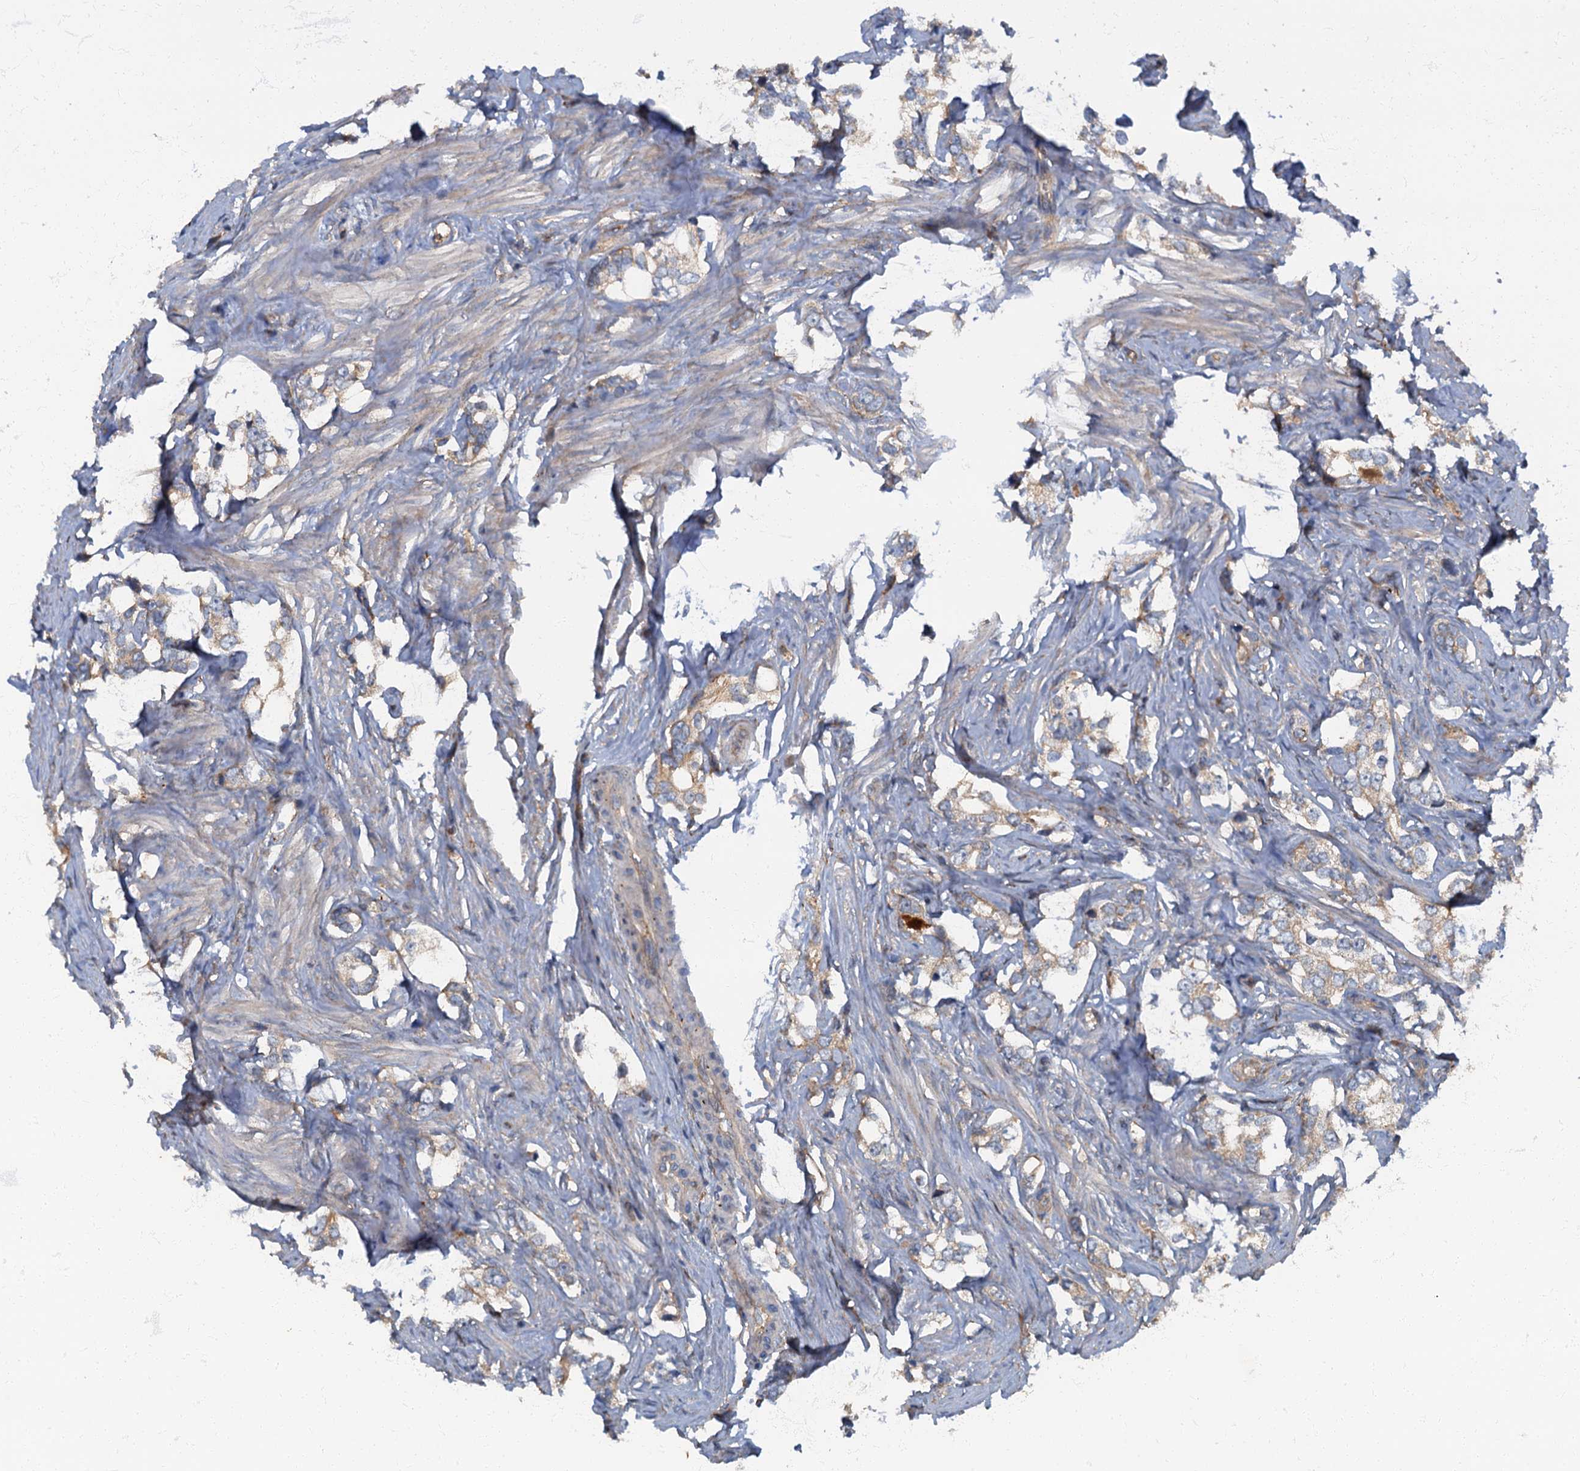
{"staining": {"intensity": "weak", "quantity": "<25%", "location": "cytoplasmic/membranous"}, "tissue": "prostate cancer", "cell_type": "Tumor cells", "image_type": "cancer", "snomed": [{"axis": "morphology", "description": "Adenocarcinoma, High grade"}, {"axis": "topography", "description": "Prostate"}], "caption": "IHC of human adenocarcinoma (high-grade) (prostate) displays no staining in tumor cells.", "gene": "ARL11", "patient": {"sex": "male", "age": 66}}